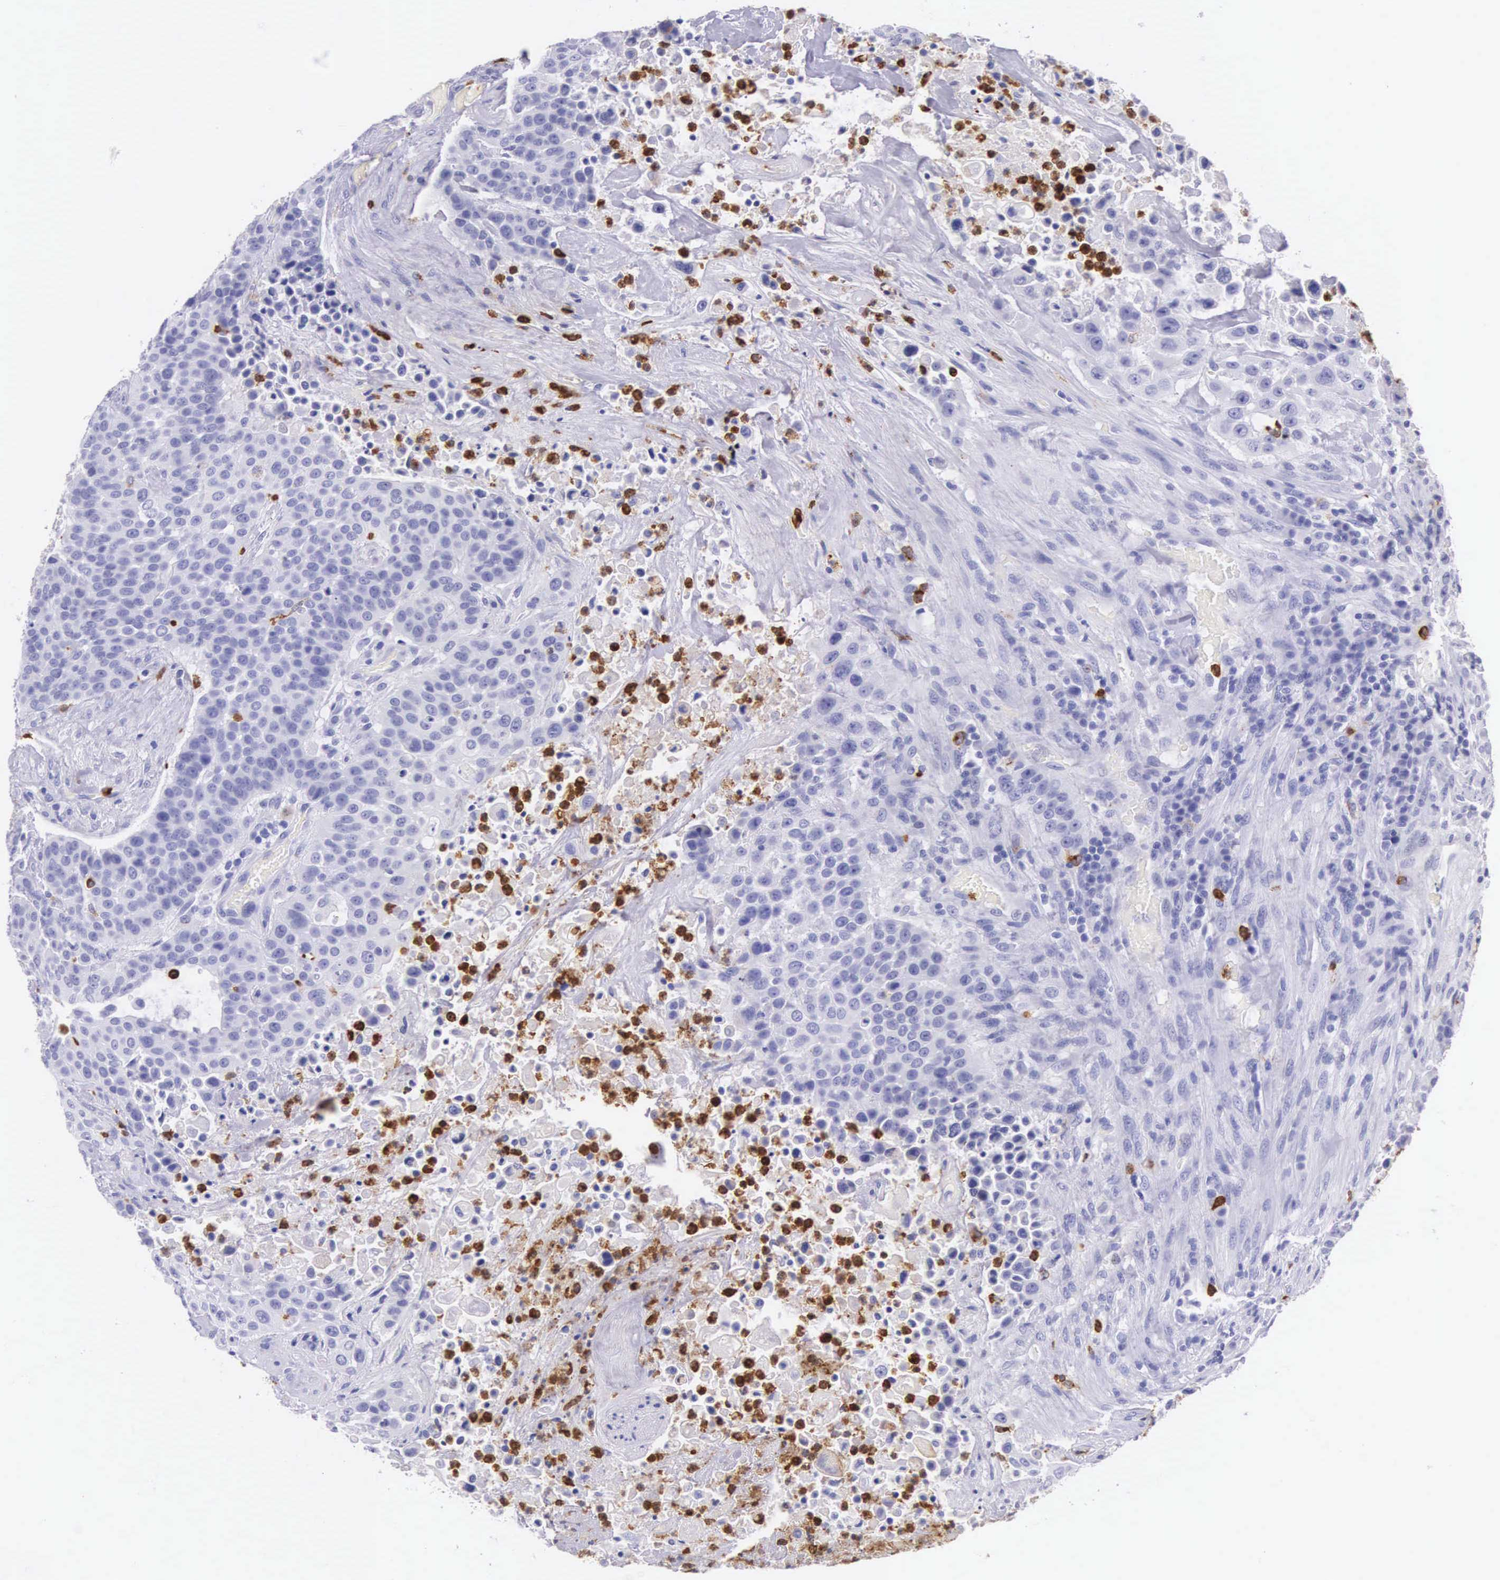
{"staining": {"intensity": "negative", "quantity": "none", "location": "none"}, "tissue": "urothelial cancer", "cell_type": "Tumor cells", "image_type": "cancer", "snomed": [{"axis": "morphology", "description": "Urothelial carcinoma, High grade"}, {"axis": "topography", "description": "Urinary bladder"}], "caption": "An immunohistochemistry image of urothelial carcinoma (high-grade) is shown. There is no staining in tumor cells of urothelial carcinoma (high-grade).", "gene": "FCN1", "patient": {"sex": "male", "age": 74}}